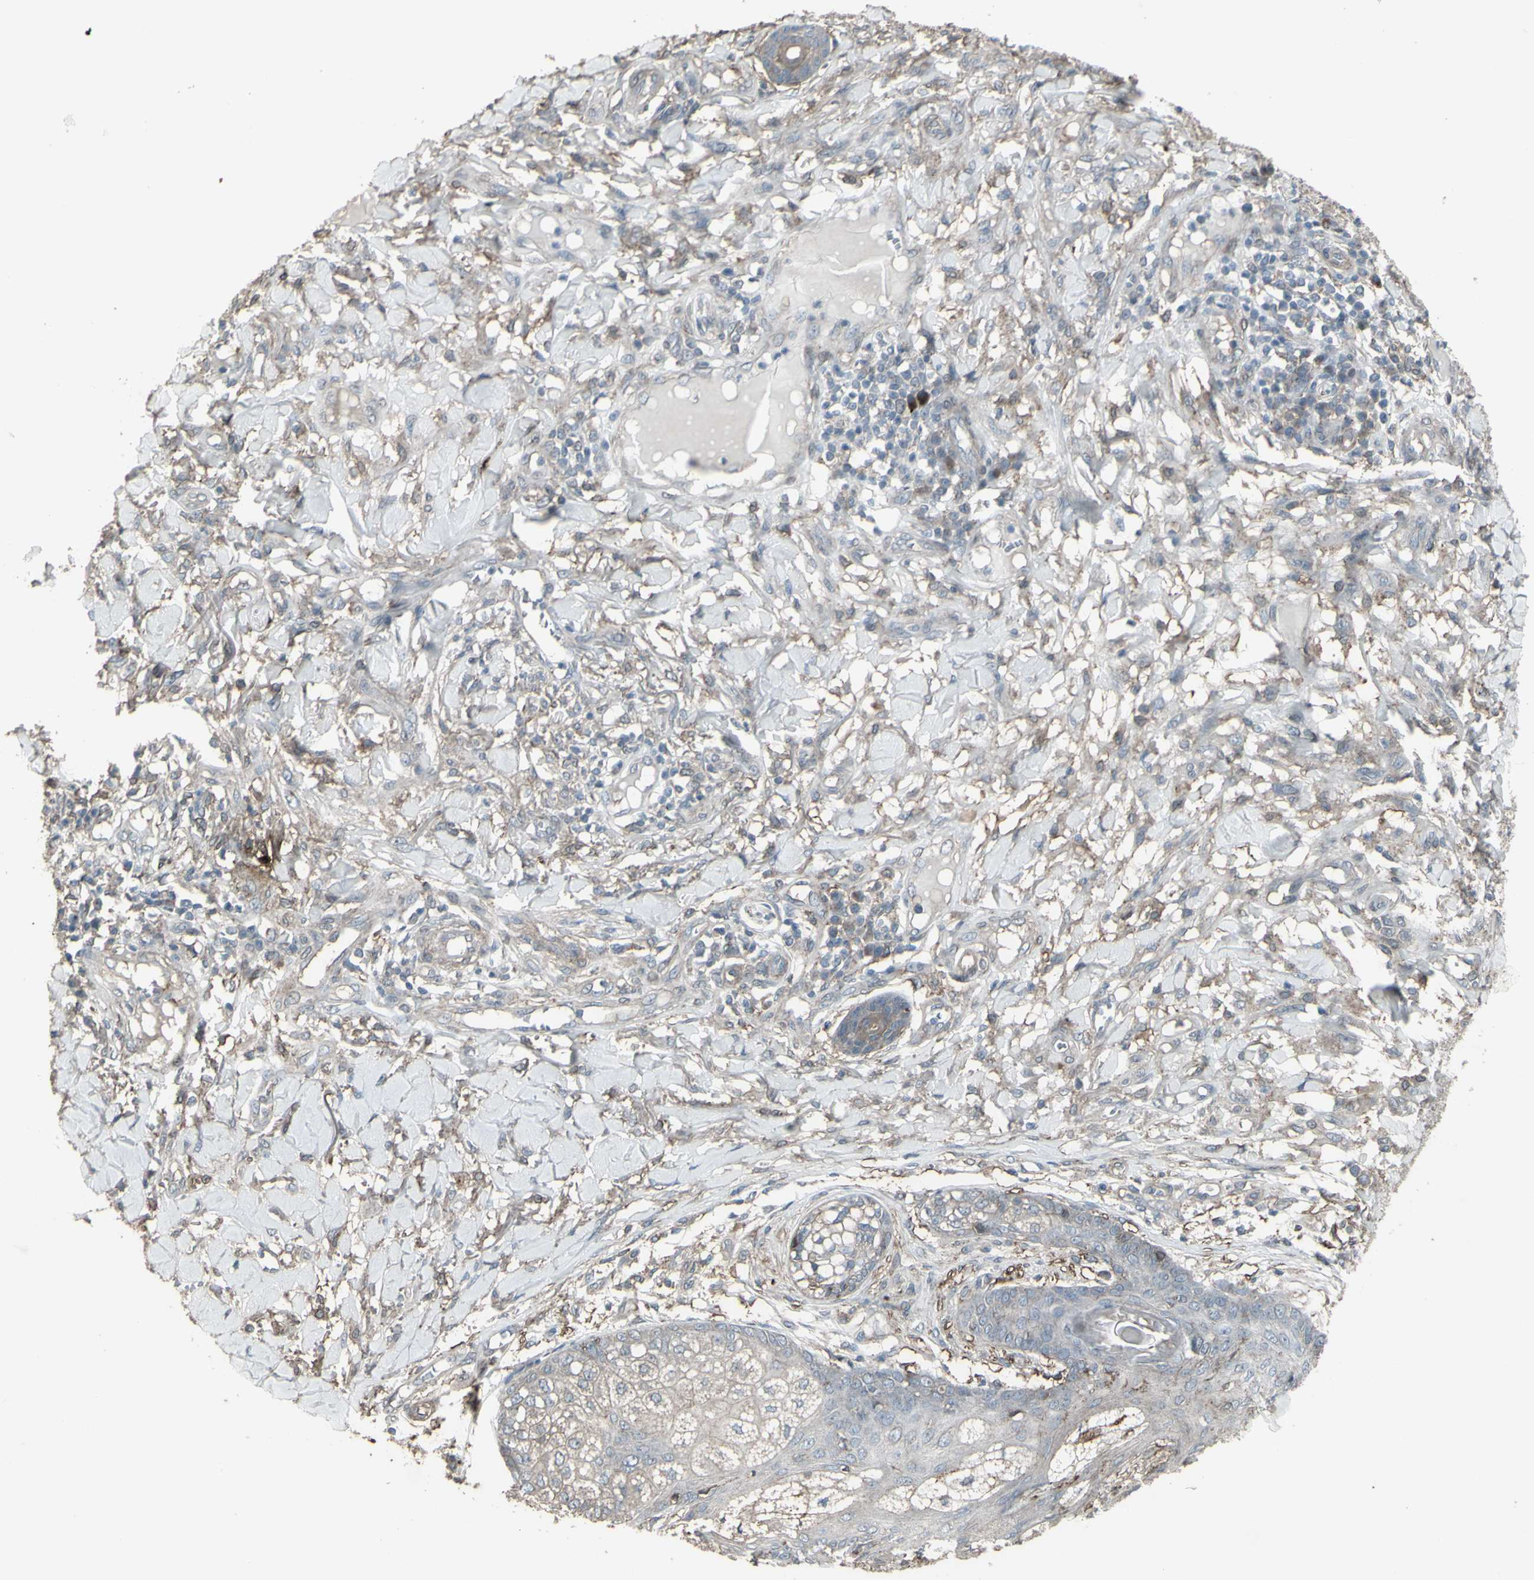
{"staining": {"intensity": "weak", "quantity": "25%-75%", "location": "cytoplasmic/membranous"}, "tissue": "skin cancer", "cell_type": "Tumor cells", "image_type": "cancer", "snomed": [{"axis": "morphology", "description": "Squamous cell carcinoma, NOS"}, {"axis": "topography", "description": "Skin"}], "caption": "The photomicrograph demonstrates a brown stain indicating the presence of a protein in the cytoplasmic/membranous of tumor cells in skin cancer (squamous cell carcinoma).", "gene": "SMO", "patient": {"sex": "female", "age": 78}}